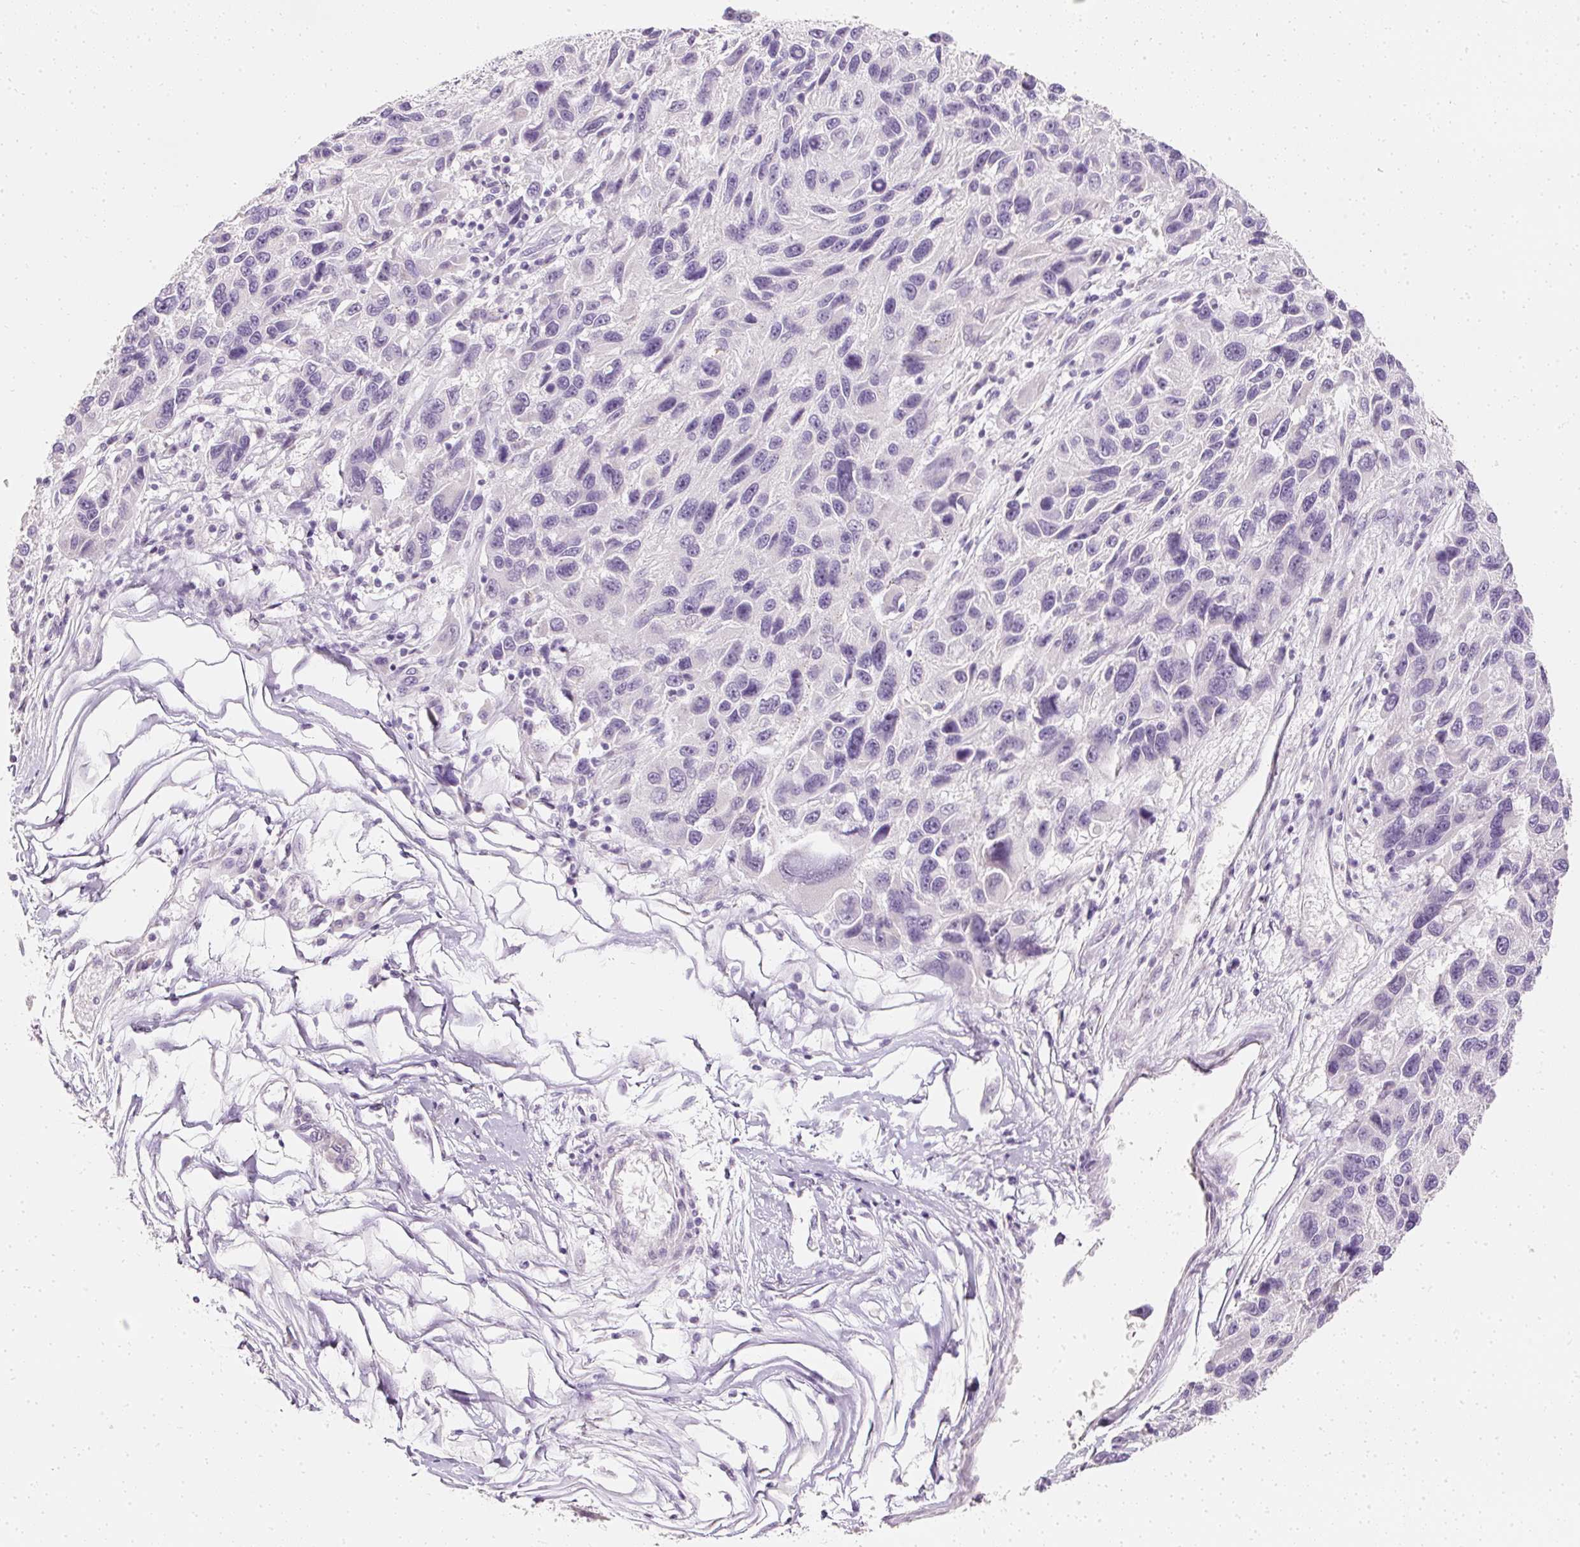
{"staining": {"intensity": "negative", "quantity": "none", "location": "none"}, "tissue": "melanoma", "cell_type": "Tumor cells", "image_type": "cancer", "snomed": [{"axis": "morphology", "description": "Malignant melanoma, NOS"}, {"axis": "topography", "description": "Skin"}], "caption": "Tumor cells are negative for protein expression in human melanoma.", "gene": "ELAVL3", "patient": {"sex": "male", "age": 53}}